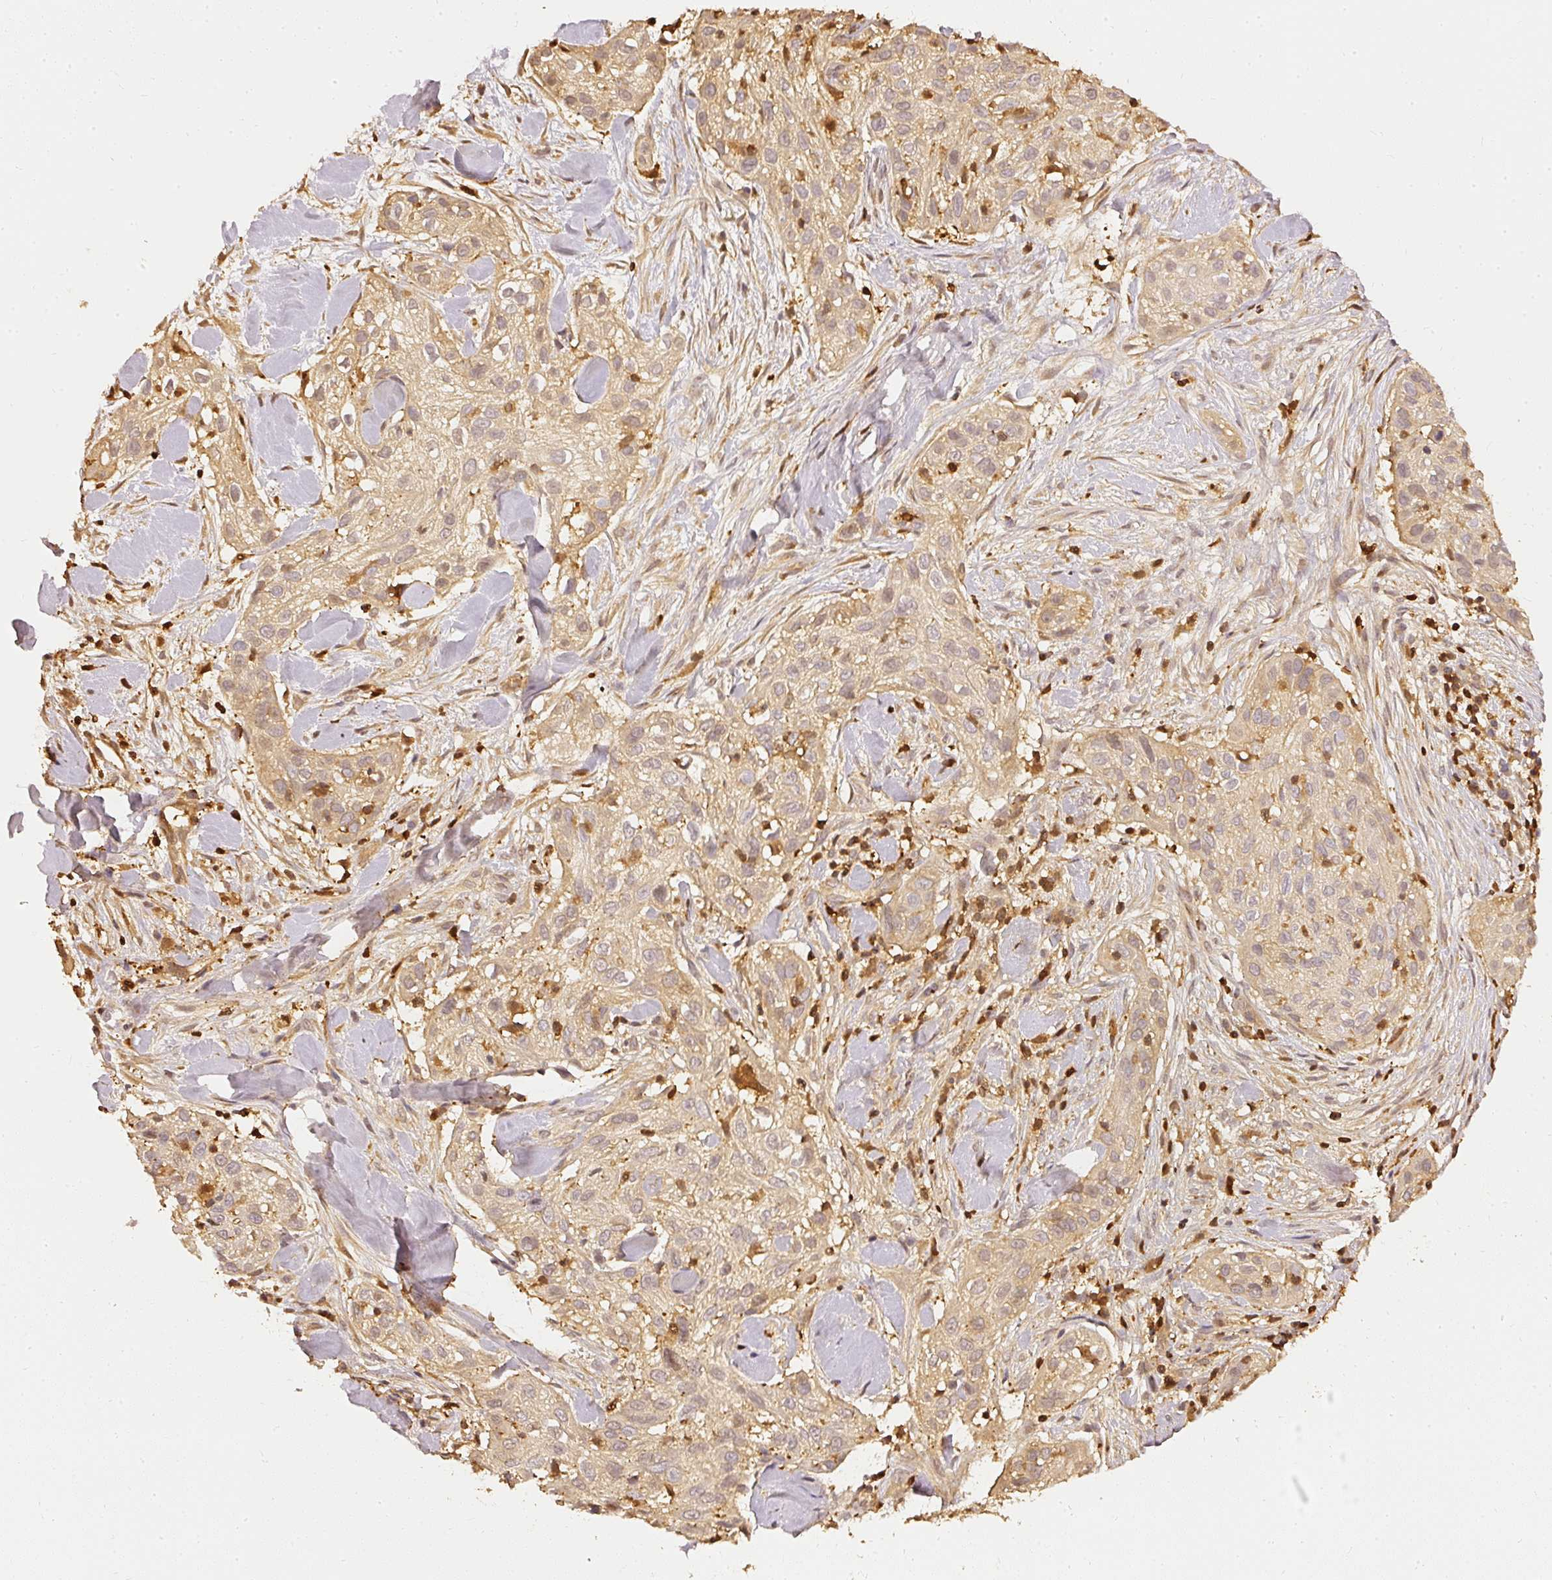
{"staining": {"intensity": "weak", "quantity": ">75%", "location": "cytoplasmic/membranous"}, "tissue": "skin cancer", "cell_type": "Tumor cells", "image_type": "cancer", "snomed": [{"axis": "morphology", "description": "Squamous cell carcinoma, NOS"}, {"axis": "topography", "description": "Skin"}], "caption": "IHC staining of squamous cell carcinoma (skin), which displays low levels of weak cytoplasmic/membranous staining in approximately >75% of tumor cells indicating weak cytoplasmic/membranous protein staining. The staining was performed using DAB (3,3'-diaminobenzidine) (brown) for protein detection and nuclei were counterstained in hematoxylin (blue).", "gene": "PFN1", "patient": {"sex": "male", "age": 82}}